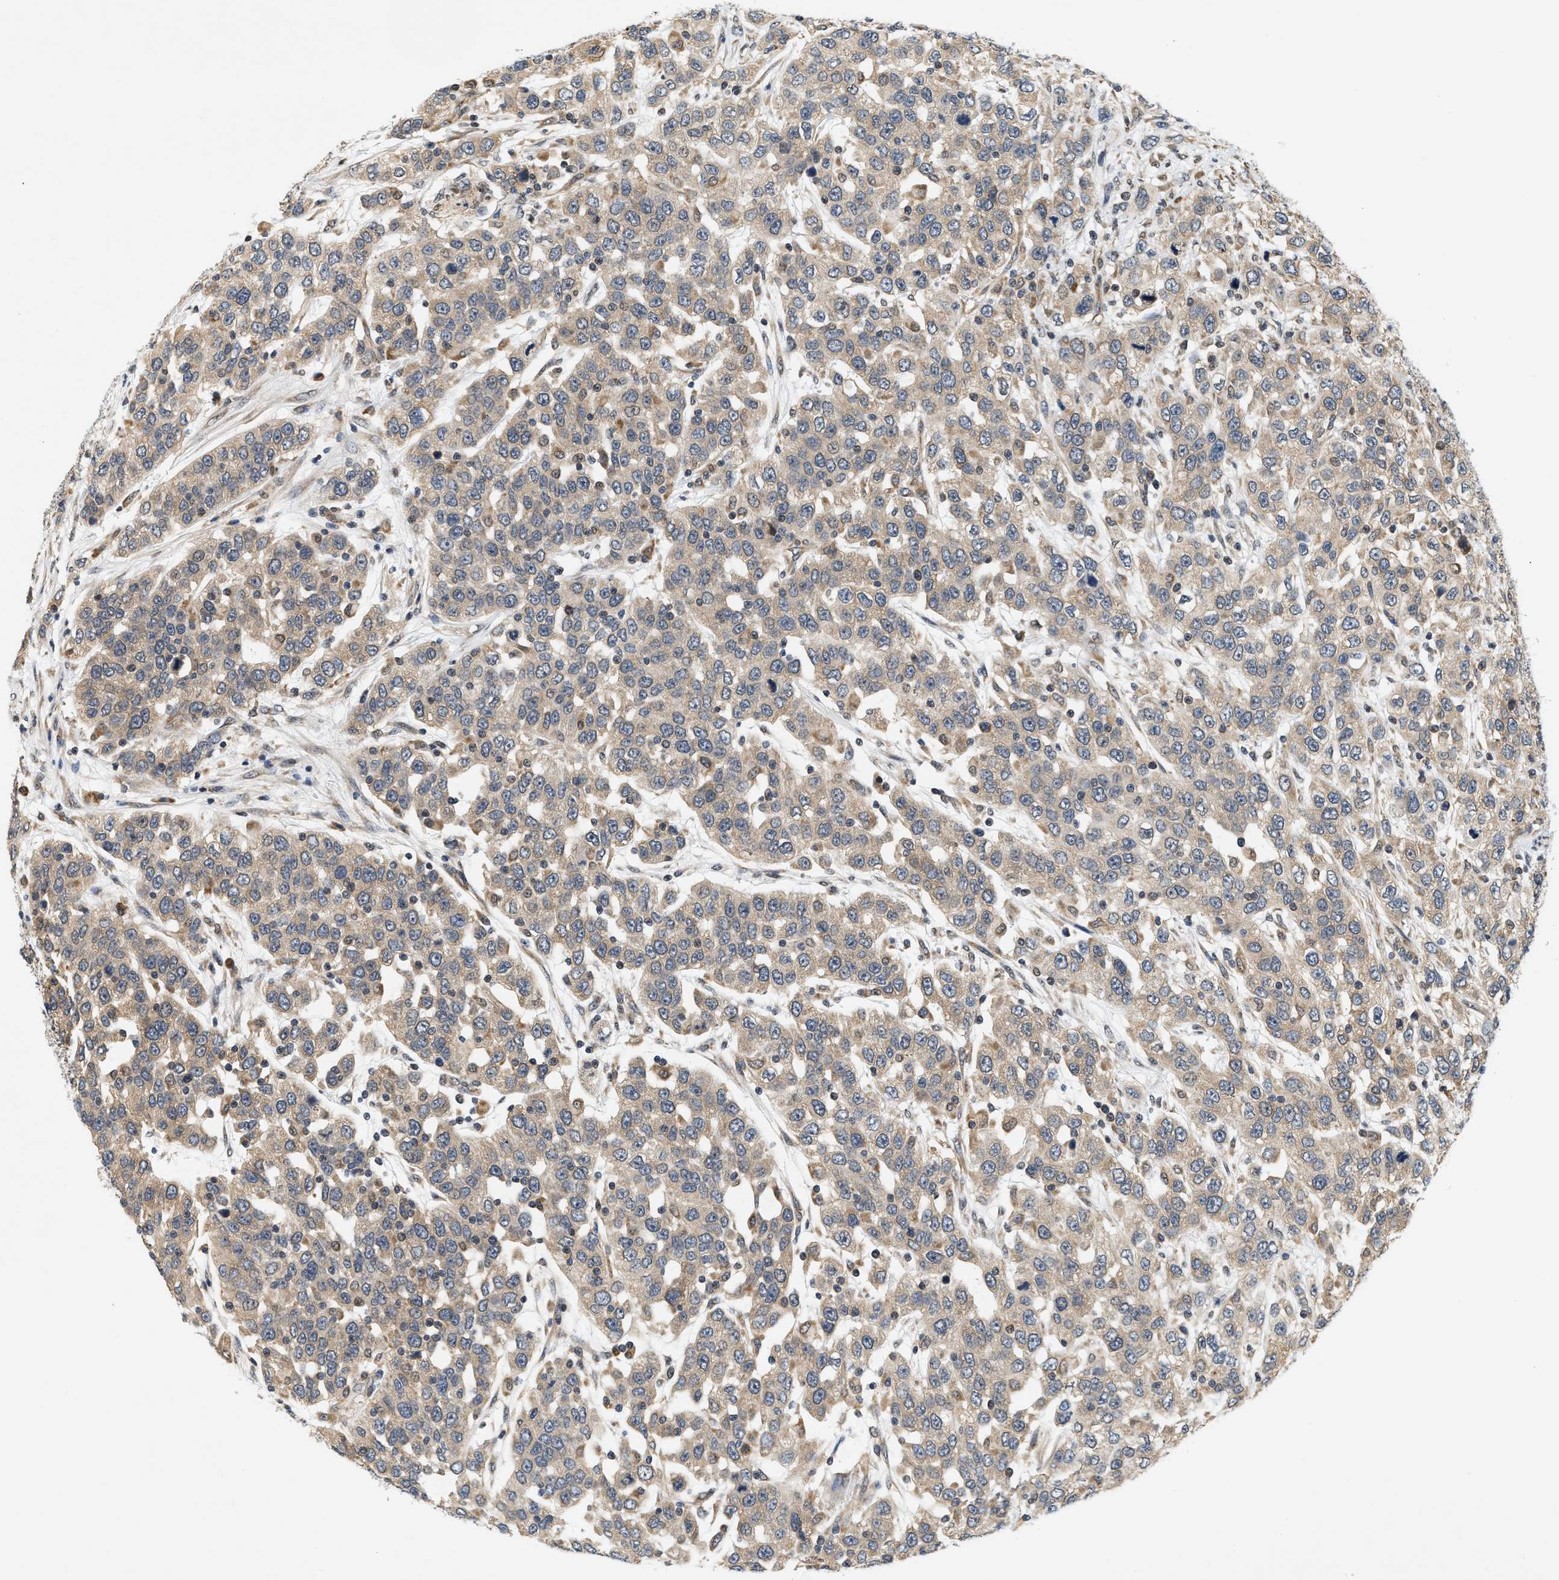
{"staining": {"intensity": "weak", "quantity": ">75%", "location": "cytoplasmic/membranous"}, "tissue": "urothelial cancer", "cell_type": "Tumor cells", "image_type": "cancer", "snomed": [{"axis": "morphology", "description": "Urothelial carcinoma, High grade"}, {"axis": "topography", "description": "Urinary bladder"}], "caption": "A brown stain highlights weak cytoplasmic/membranous positivity of a protein in human urothelial cancer tumor cells. The staining was performed using DAB (3,3'-diaminobenzidine) to visualize the protein expression in brown, while the nuclei were stained in blue with hematoxylin (Magnification: 20x).", "gene": "GIGYF1", "patient": {"sex": "female", "age": 80}}